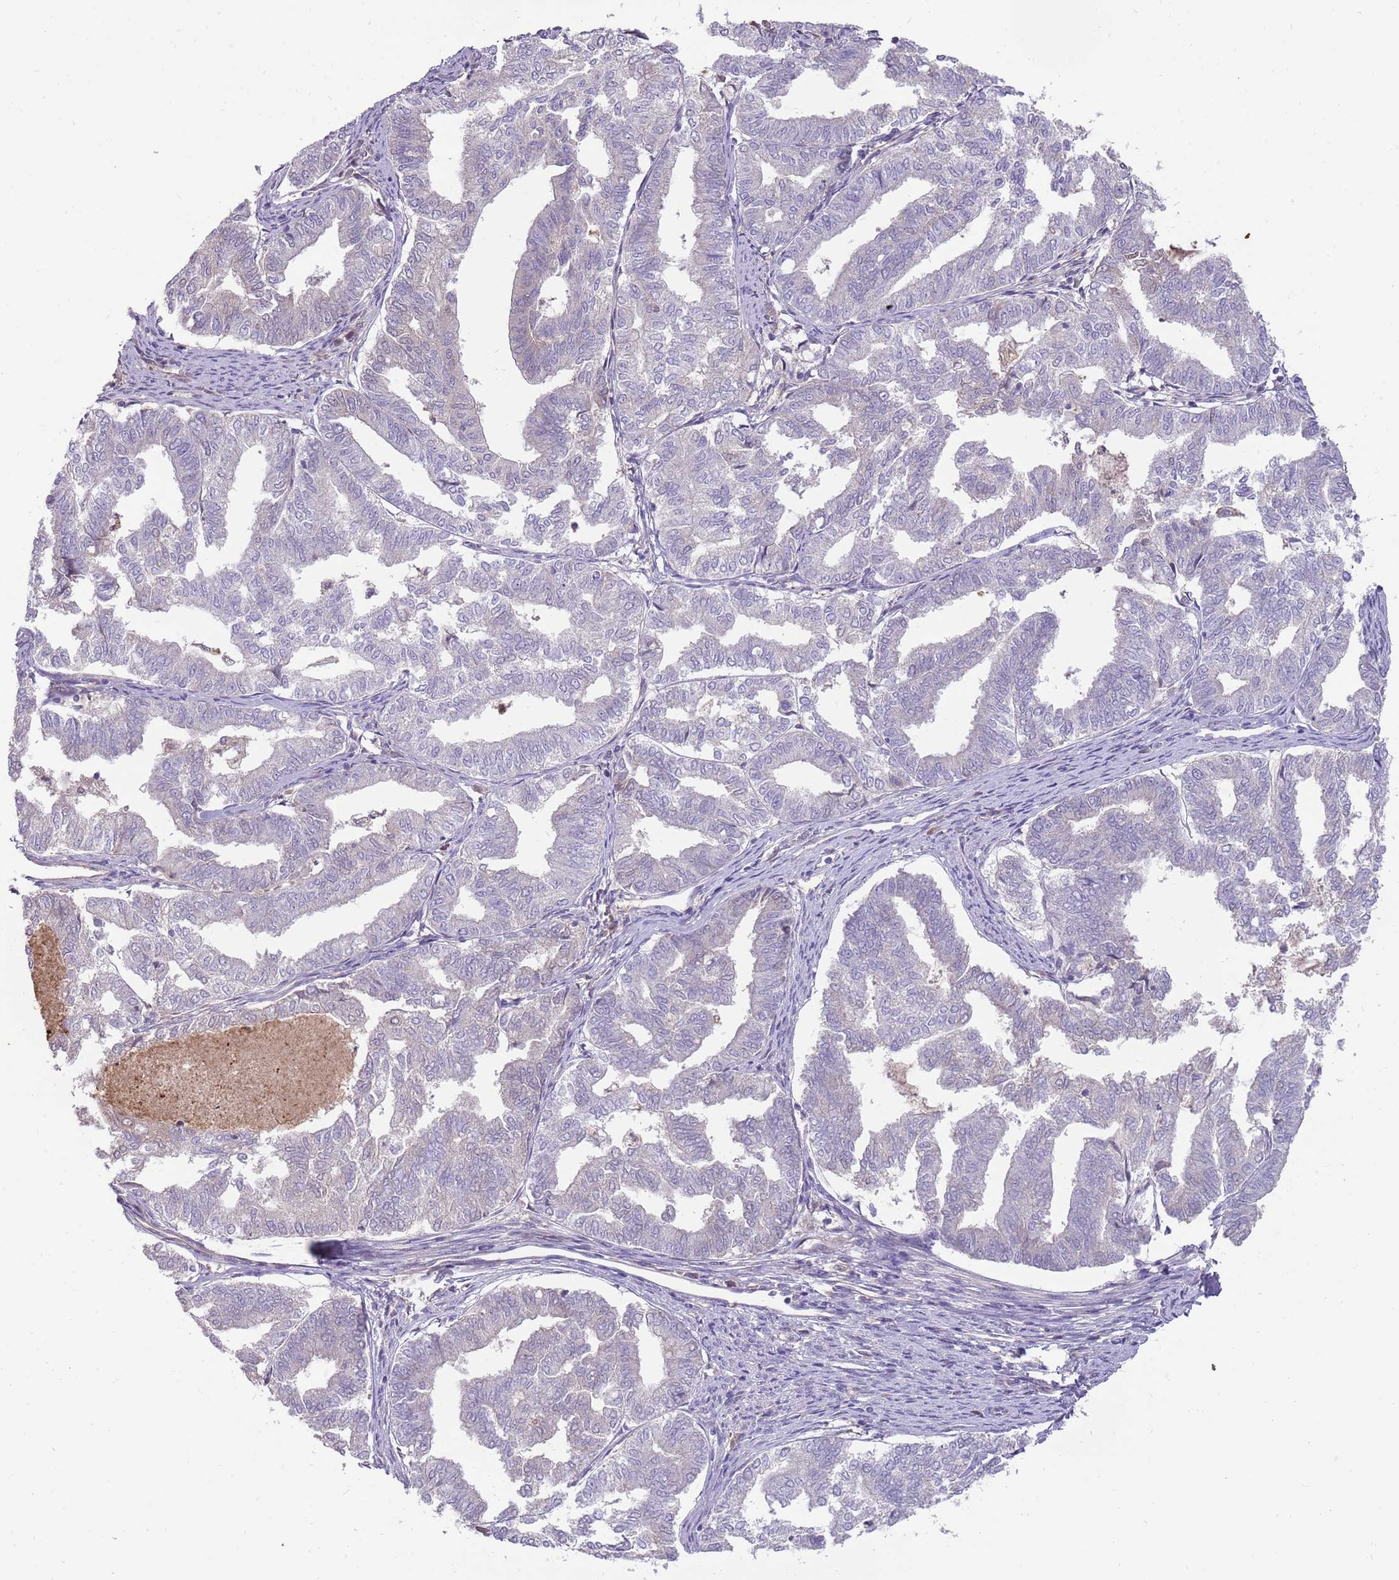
{"staining": {"intensity": "negative", "quantity": "none", "location": "none"}, "tissue": "endometrial cancer", "cell_type": "Tumor cells", "image_type": "cancer", "snomed": [{"axis": "morphology", "description": "Adenocarcinoma, NOS"}, {"axis": "topography", "description": "Endometrium"}], "caption": "A high-resolution photomicrograph shows immunohistochemistry staining of endometrial adenocarcinoma, which demonstrates no significant staining in tumor cells.", "gene": "NBPF6", "patient": {"sex": "female", "age": 79}}